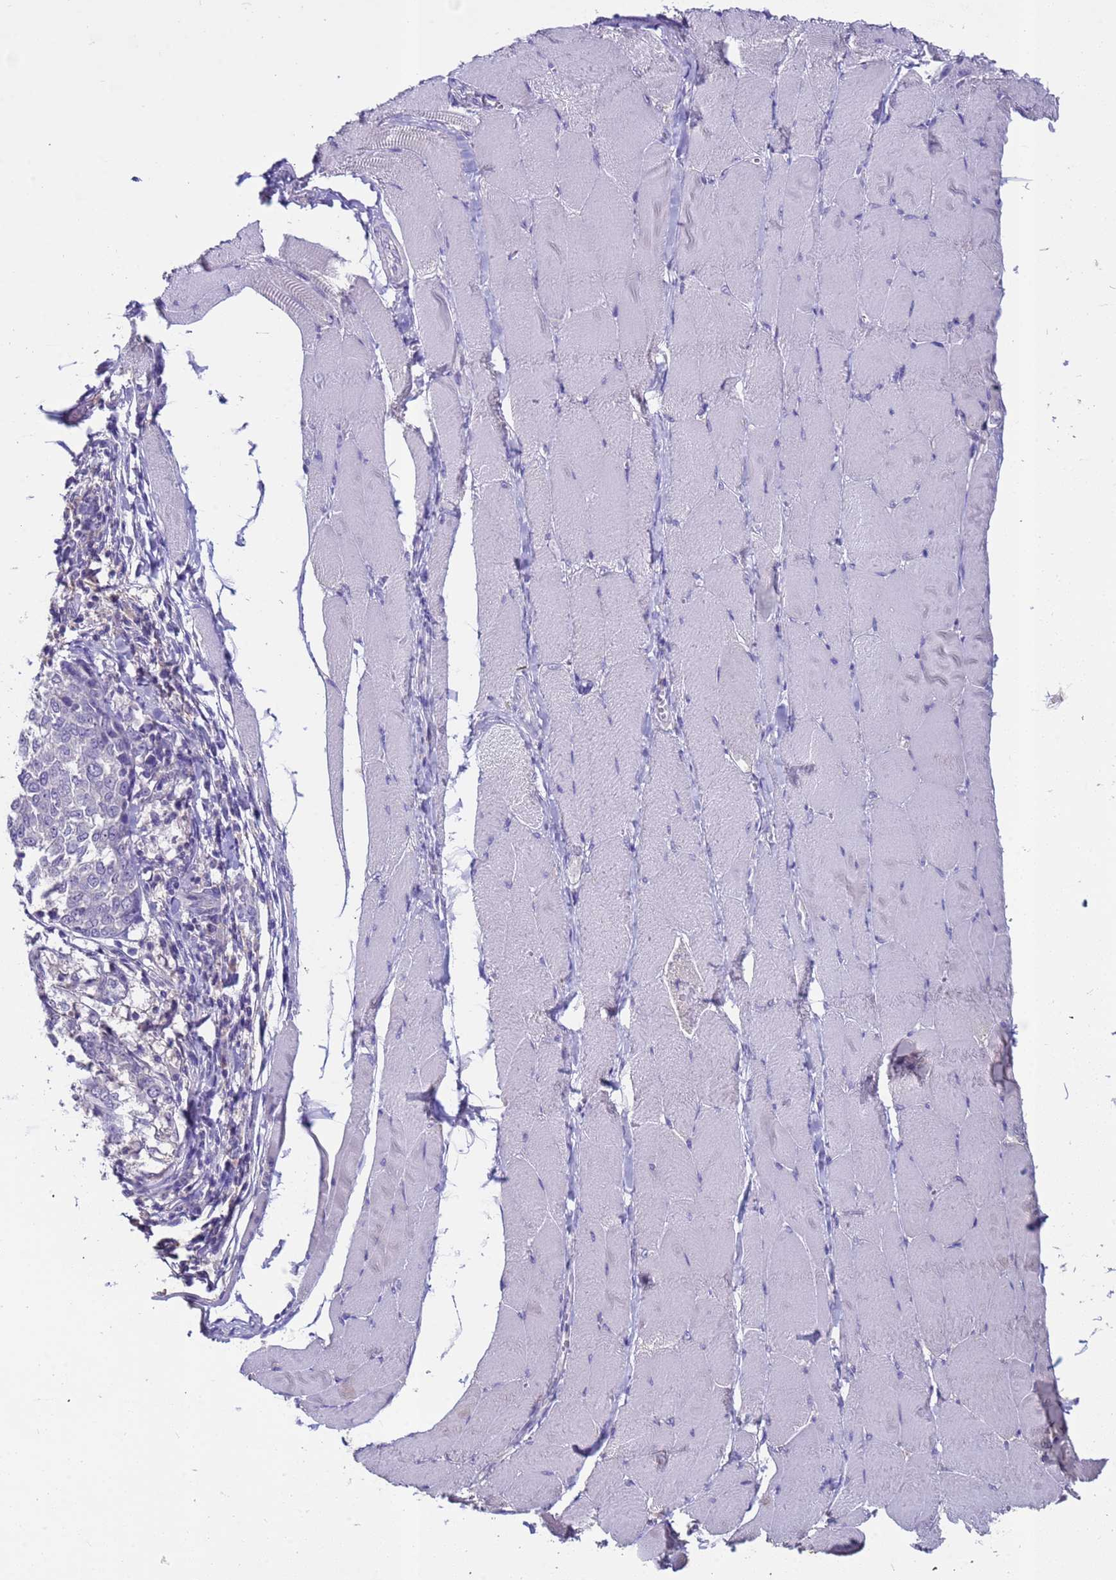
{"staining": {"intensity": "negative", "quantity": "none", "location": "none"}, "tissue": "melanoma", "cell_type": "Tumor cells", "image_type": "cancer", "snomed": [{"axis": "morphology", "description": "Malignant melanoma, NOS"}, {"axis": "topography", "description": "Skin"}], "caption": "IHC photomicrograph of neoplastic tissue: human malignant melanoma stained with DAB (3,3'-diaminobenzidine) displays no significant protein staining in tumor cells. The staining was performed using DAB (3,3'-diaminobenzidine) to visualize the protein expression in brown, while the nuclei were stained in blue with hematoxylin (Magnification: 20x).", "gene": "ZNF248", "patient": {"sex": "female", "age": 72}}